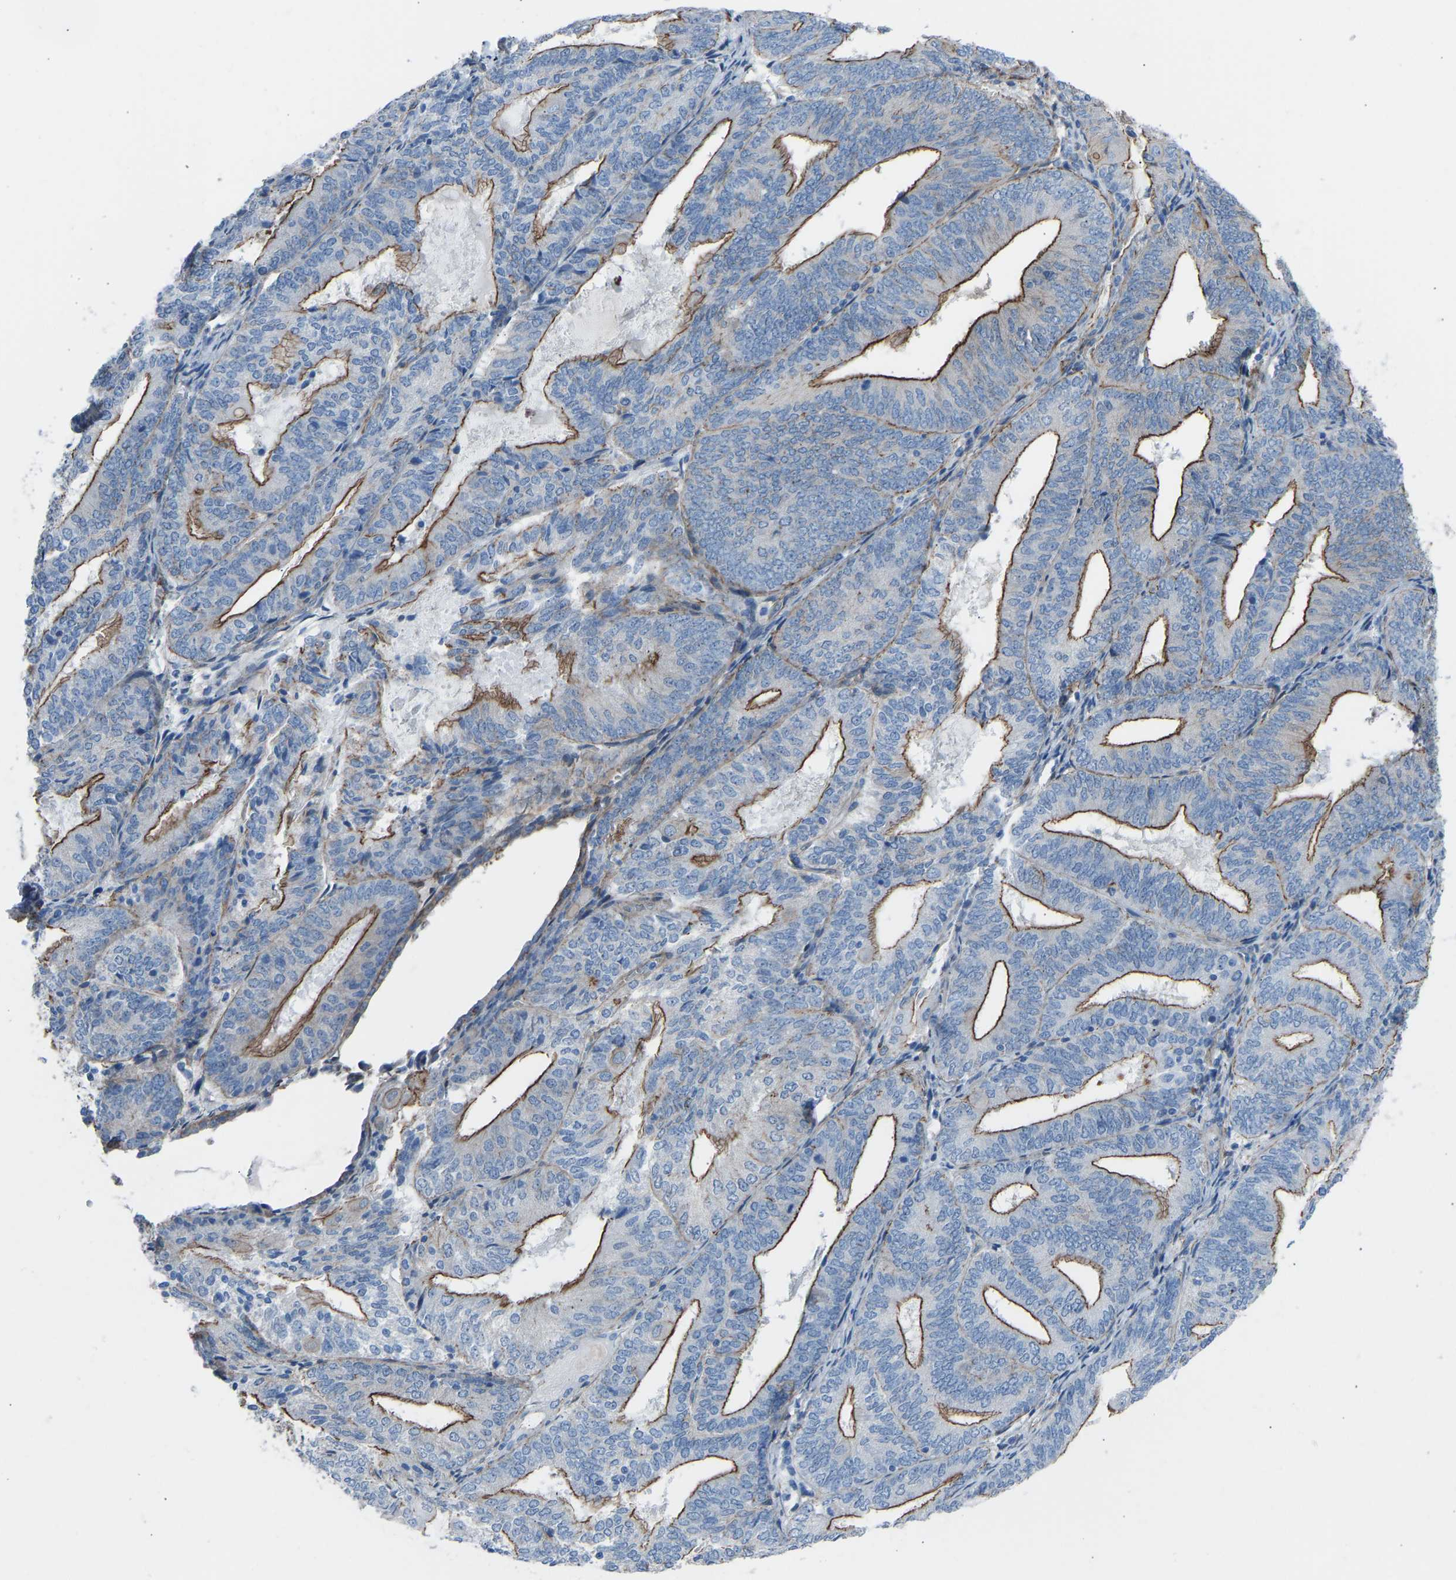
{"staining": {"intensity": "strong", "quantity": "<25%", "location": "cytoplasmic/membranous"}, "tissue": "endometrial cancer", "cell_type": "Tumor cells", "image_type": "cancer", "snomed": [{"axis": "morphology", "description": "Adenocarcinoma, NOS"}, {"axis": "topography", "description": "Endometrium"}], "caption": "This histopathology image reveals immunohistochemistry (IHC) staining of human endometrial adenocarcinoma, with medium strong cytoplasmic/membranous positivity in approximately <25% of tumor cells.", "gene": "MYH10", "patient": {"sex": "female", "age": 81}}